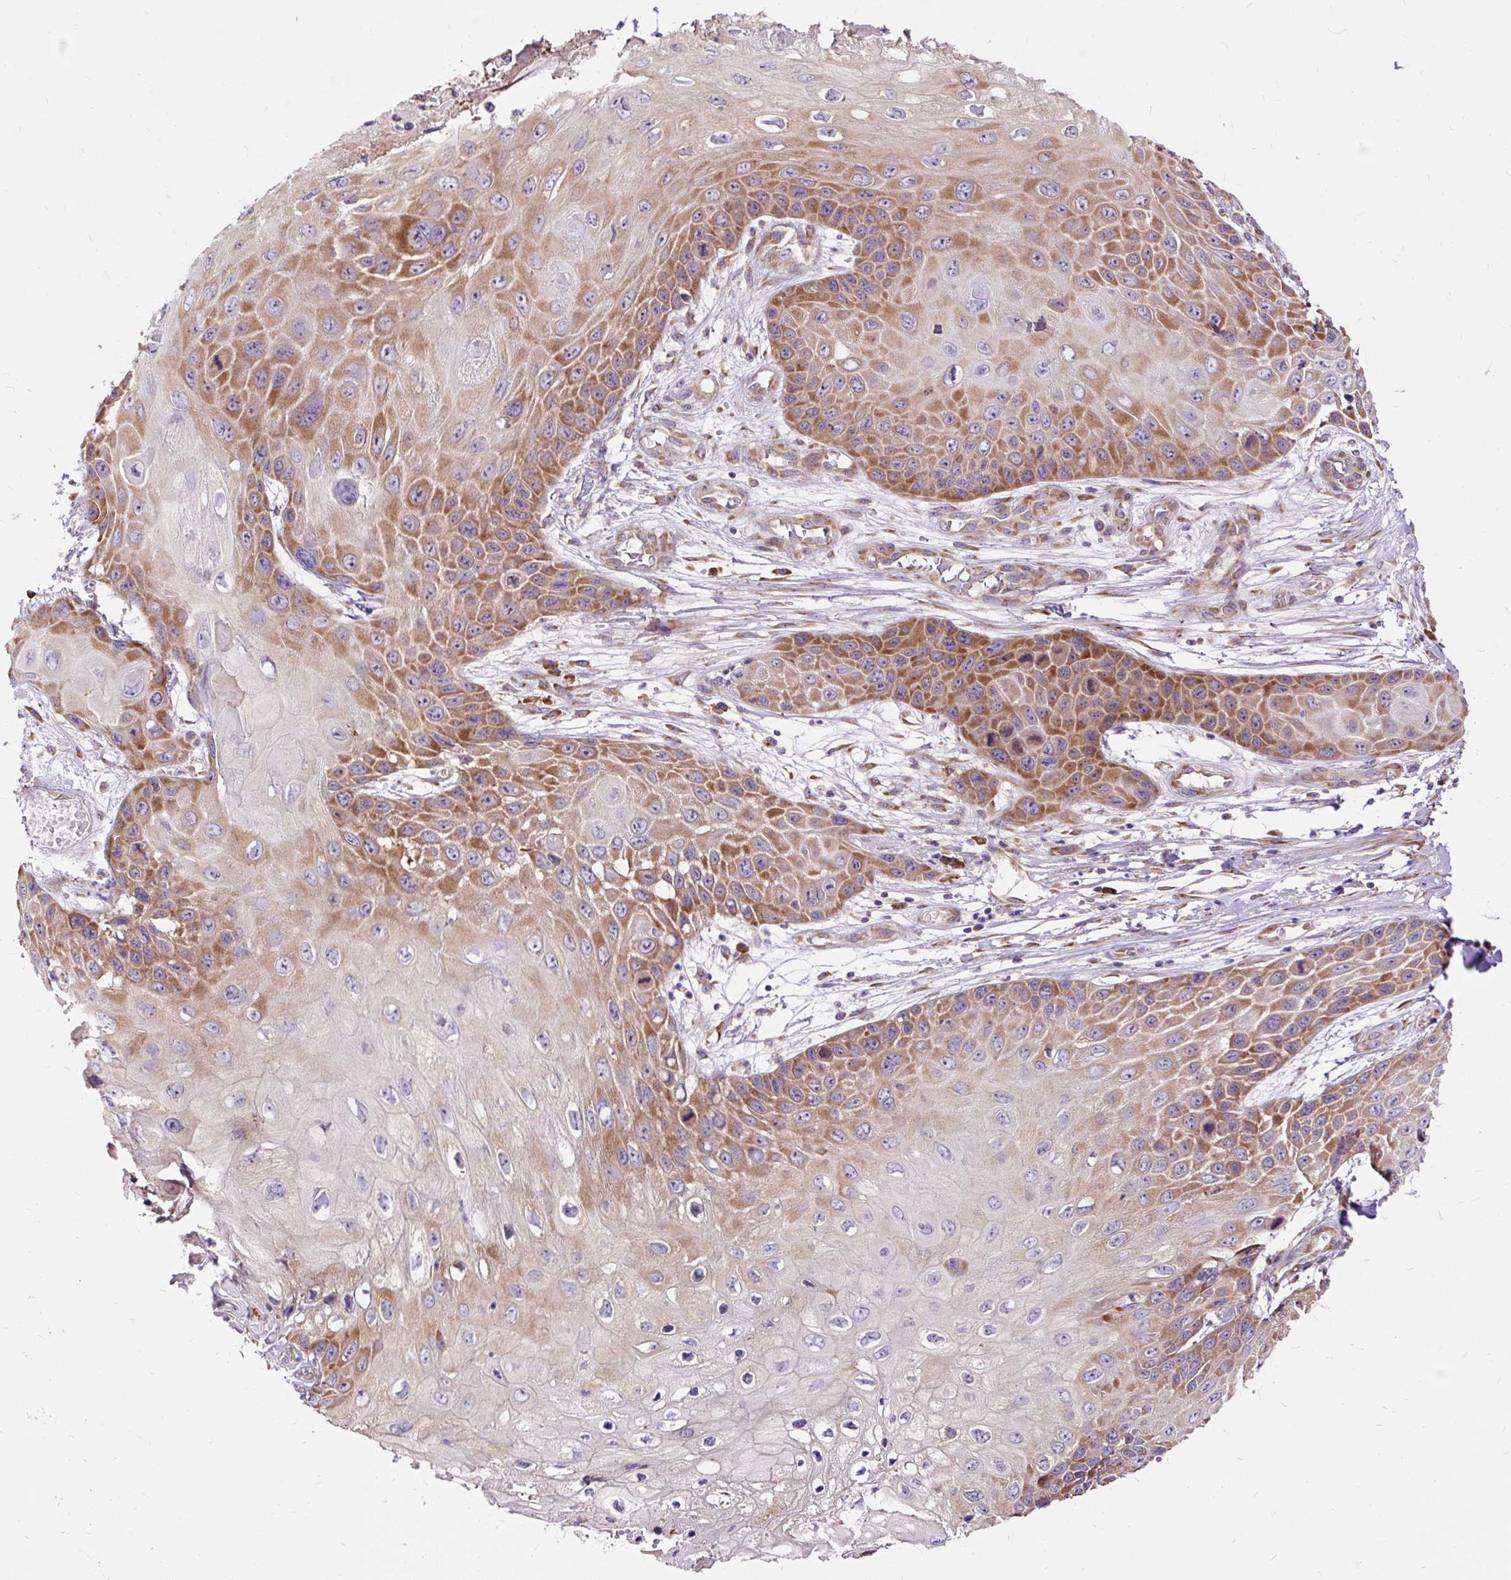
{"staining": {"intensity": "moderate", "quantity": "25%-75%", "location": "cytoplasmic/membranous"}, "tissue": "skin cancer", "cell_type": "Tumor cells", "image_type": "cancer", "snomed": [{"axis": "morphology", "description": "Squamous cell carcinoma, NOS"}, {"axis": "topography", "description": "Skin"}, {"axis": "topography", "description": "Vulva"}], "caption": "Moderate cytoplasmic/membranous expression for a protein is identified in approximately 25%-75% of tumor cells of skin cancer (squamous cell carcinoma) using immunohistochemistry (IHC).", "gene": "RPS5", "patient": {"sex": "female", "age": 44}}